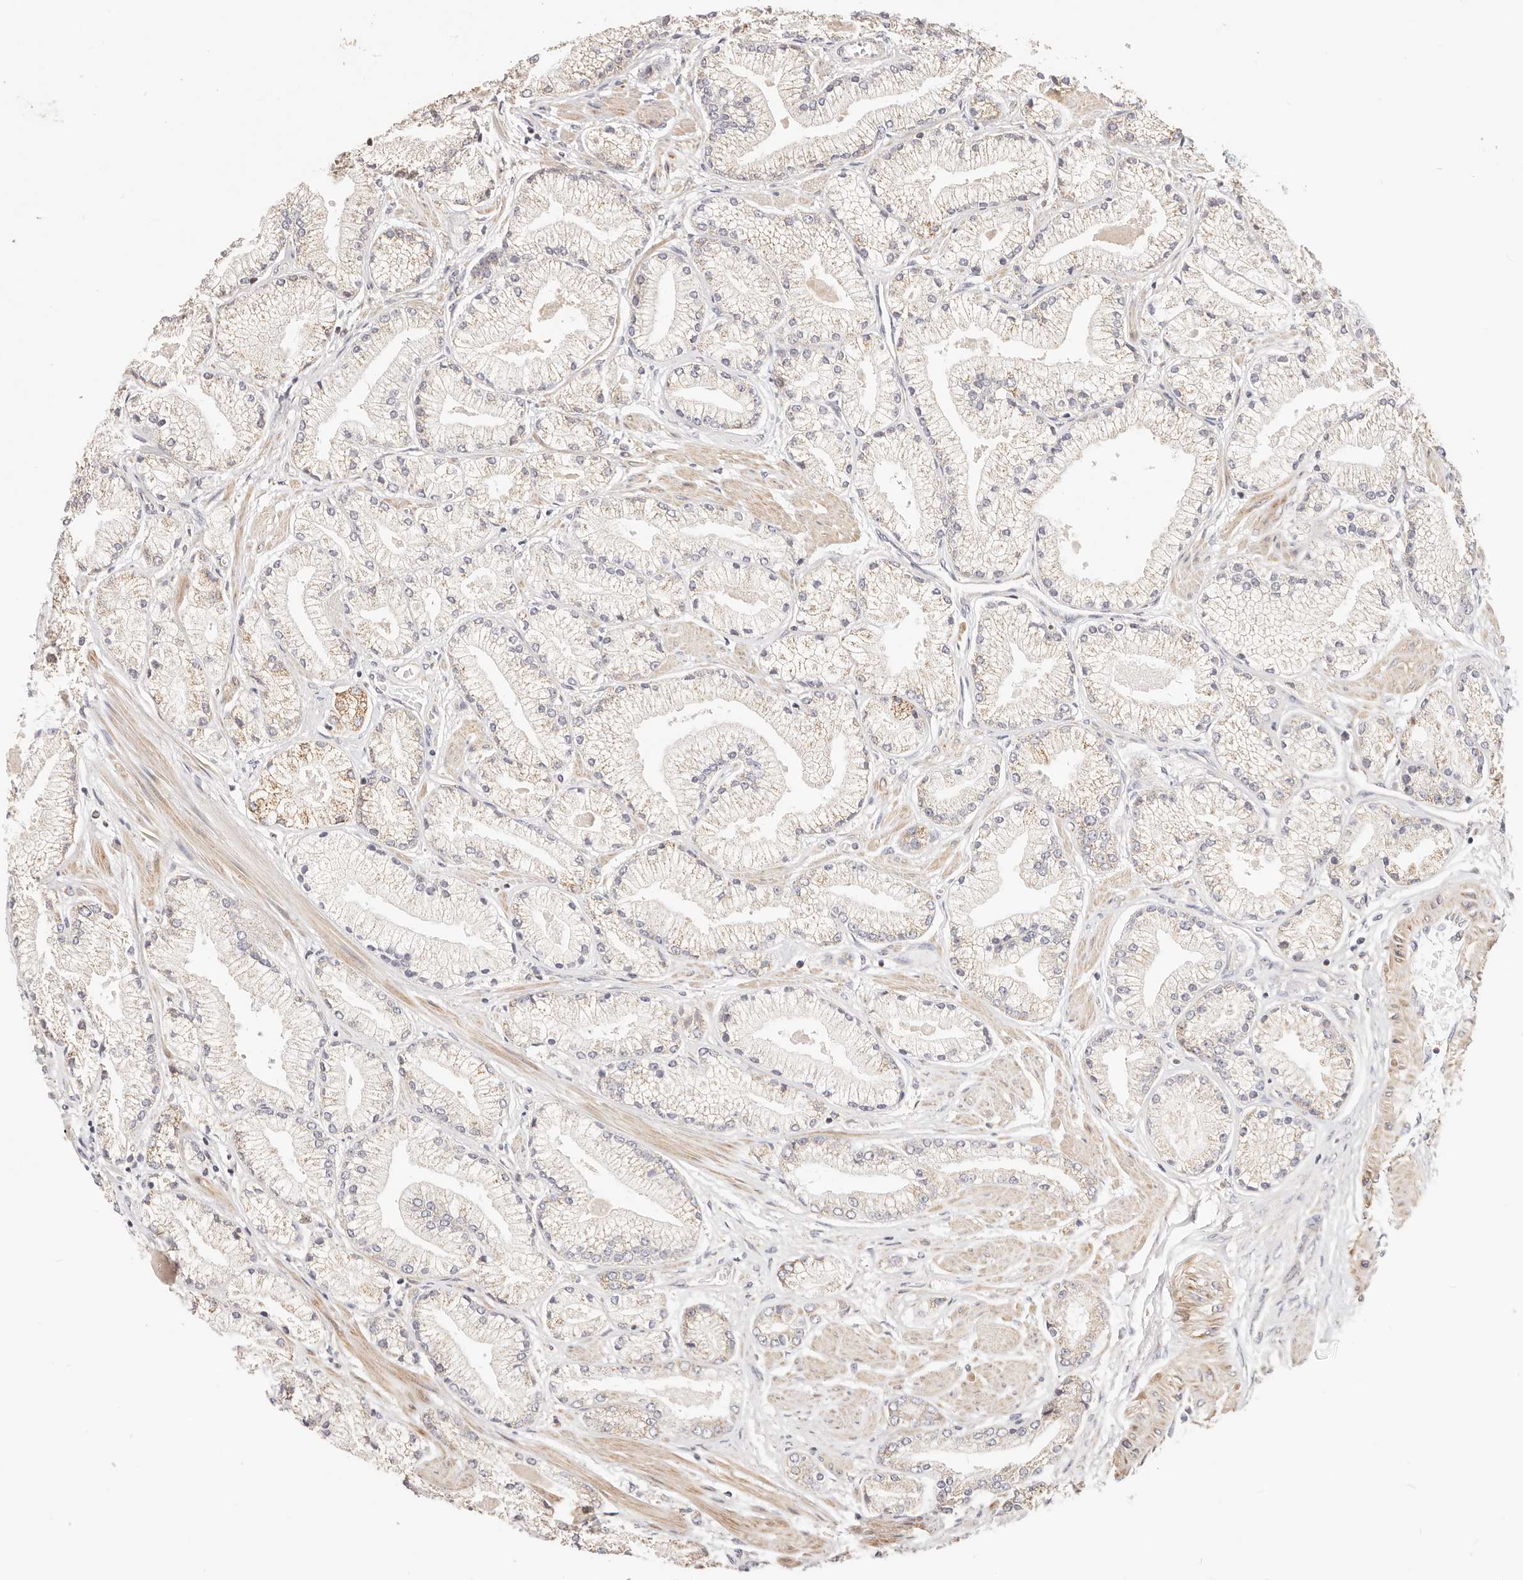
{"staining": {"intensity": "moderate", "quantity": "25%-75%", "location": "cytoplasmic/membranous"}, "tissue": "prostate cancer", "cell_type": "Tumor cells", "image_type": "cancer", "snomed": [{"axis": "morphology", "description": "Adenocarcinoma, High grade"}, {"axis": "topography", "description": "Prostate"}], "caption": "Prostate high-grade adenocarcinoma stained with DAB IHC exhibits medium levels of moderate cytoplasmic/membranous expression in approximately 25%-75% of tumor cells. (DAB (3,3'-diaminobenzidine) IHC with brightfield microscopy, high magnification).", "gene": "KCMF1", "patient": {"sex": "male", "age": 50}}